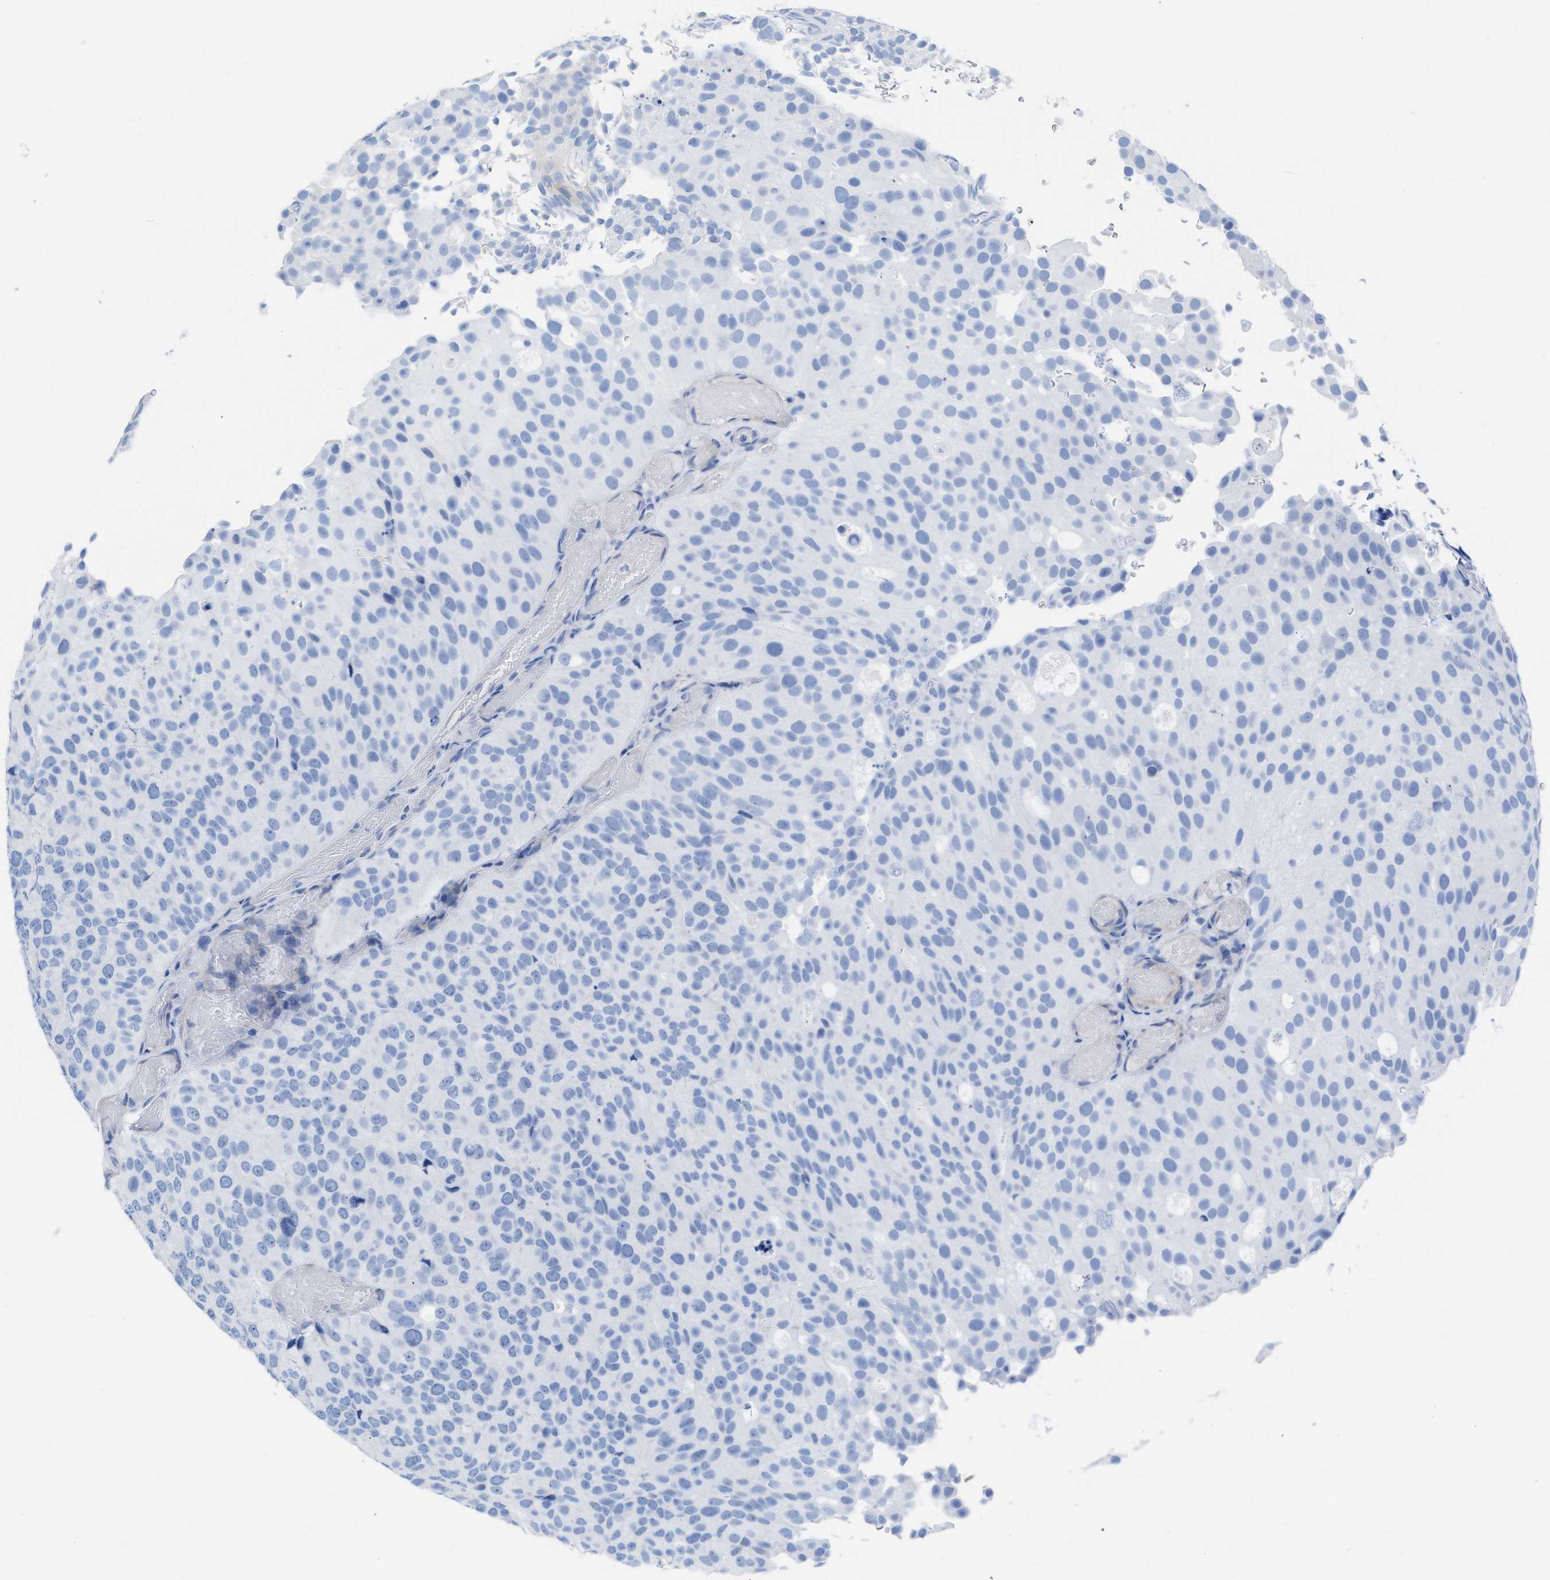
{"staining": {"intensity": "negative", "quantity": "none", "location": "none"}, "tissue": "urothelial cancer", "cell_type": "Tumor cells", "image_type": "cancer", "snomed": [{"axis": "morphology", "description": "Urothelial carcinoma, Low grade"}, {"axis": "topography", "description": "Urinary bladder"}], "caption": "This micrograph is of urothelial carcinoma (low-grade) stained with IHC to label a protein in brown with the nuclei are counter-stained blue. There is no expression in tumor cells. (Stains: DAB (3,3'-diaminobenzidine) immunohistochemistry (IHC) with hematoxylin counter stain, Microscopy: brightfield microscopy at high magnification).", "gene": "CPA1", "patient": {"sex": "male", "age": 78}}